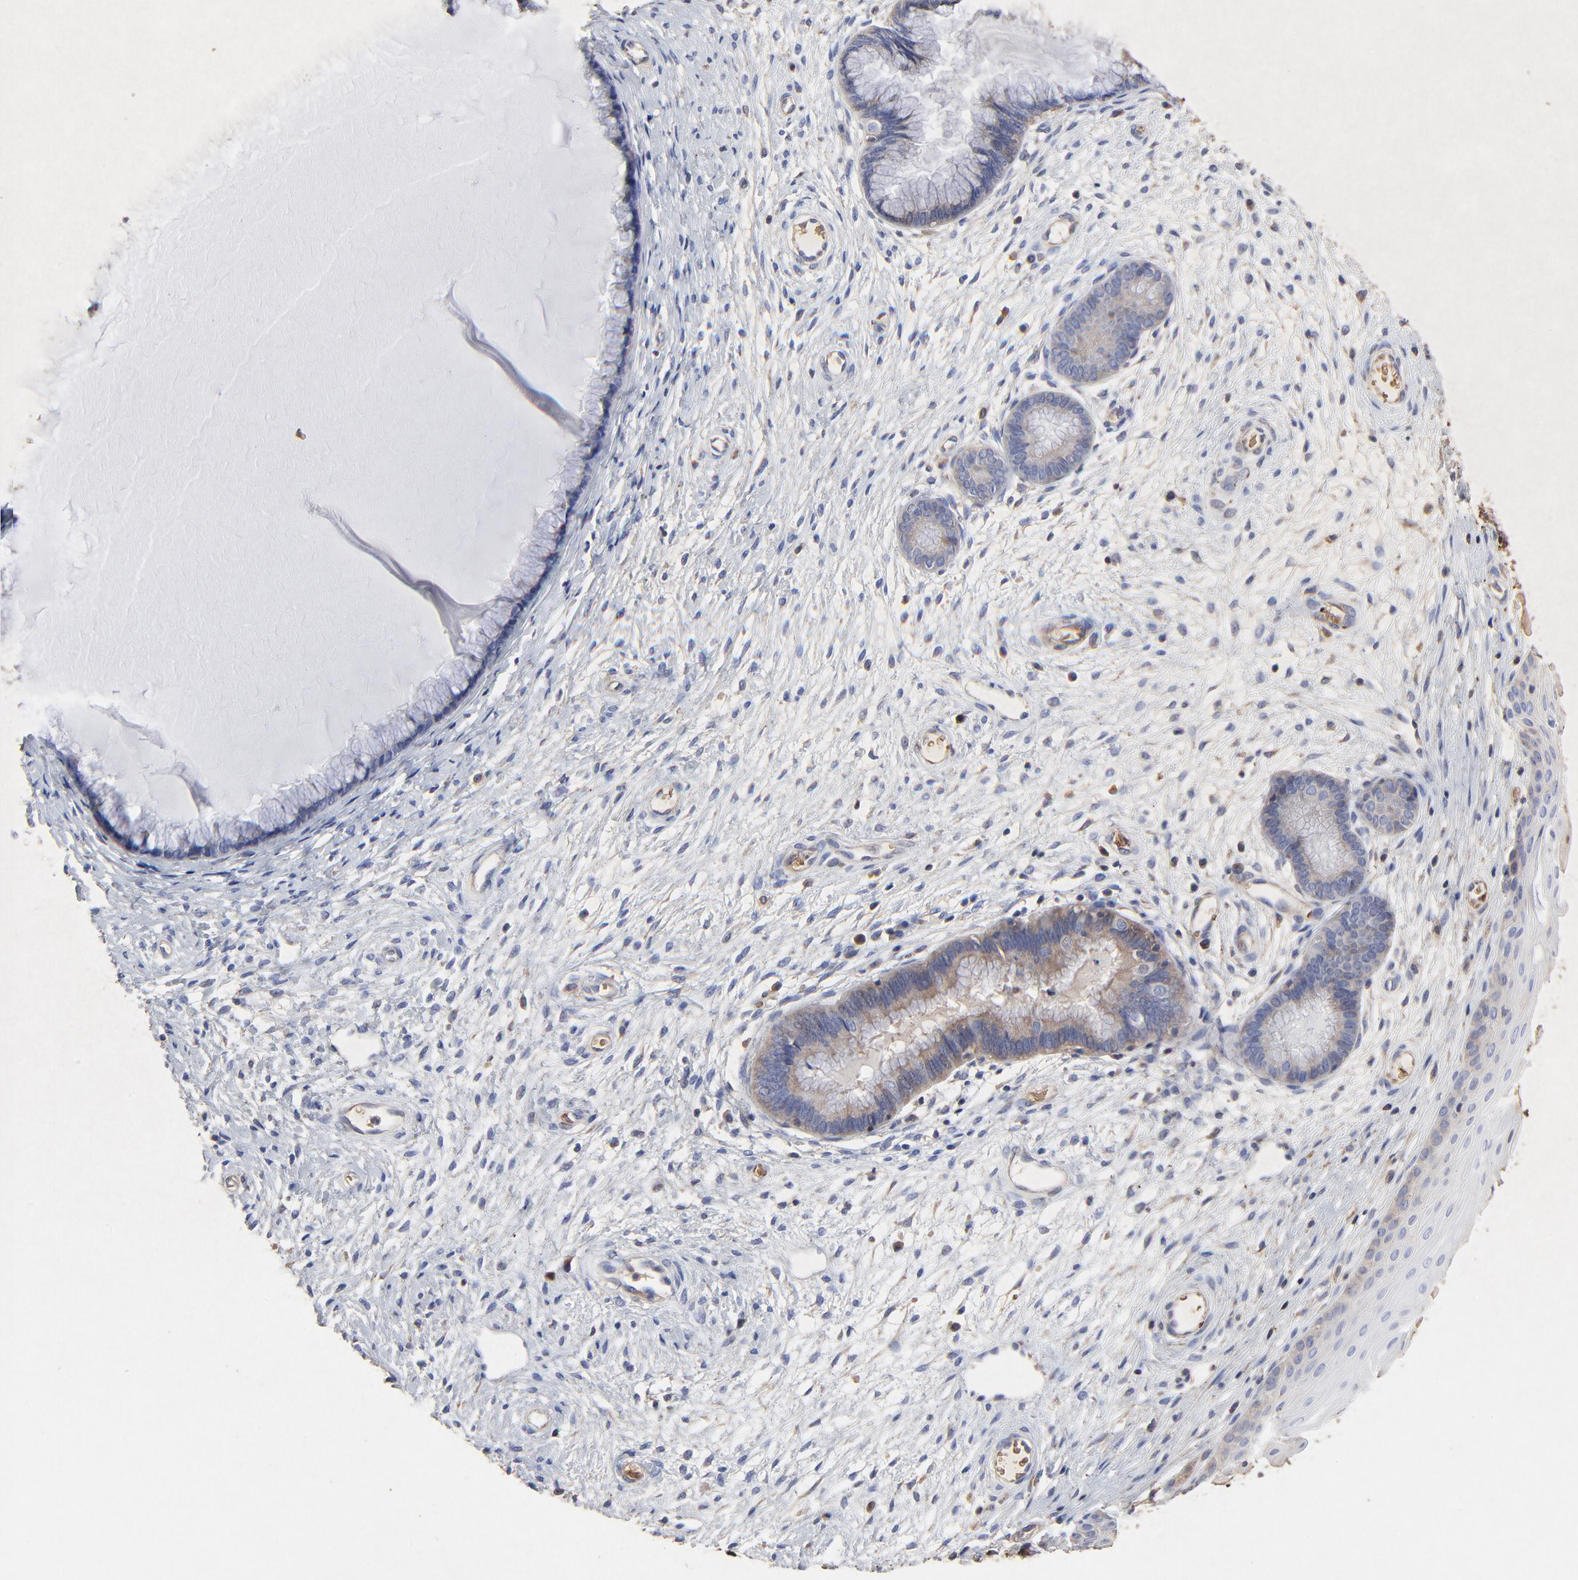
{"staining": {"intensity": "weak", "quantity": "25%-75%", "location": "cytoplasmic/membranous"}, "tissue": "cervix", "cell_type": "Glandular cells", "image_type": "normal", "snomed": [{"axis": "morphology", "description": "Normal tissue, NOS"}, {"axis": "topography", "description": "Cervix"}], "caption": "Immunohistochemistry of unremarkable cervix exhibits low levels of weak cytoplasmic/membranous staining in approximately 25%-75% of glandular cells. (brown staining indicates protein expression, while blue staining denotes nuclei).", "gene": "PAG1", "patient": {"sex": "female", "age": 55}}